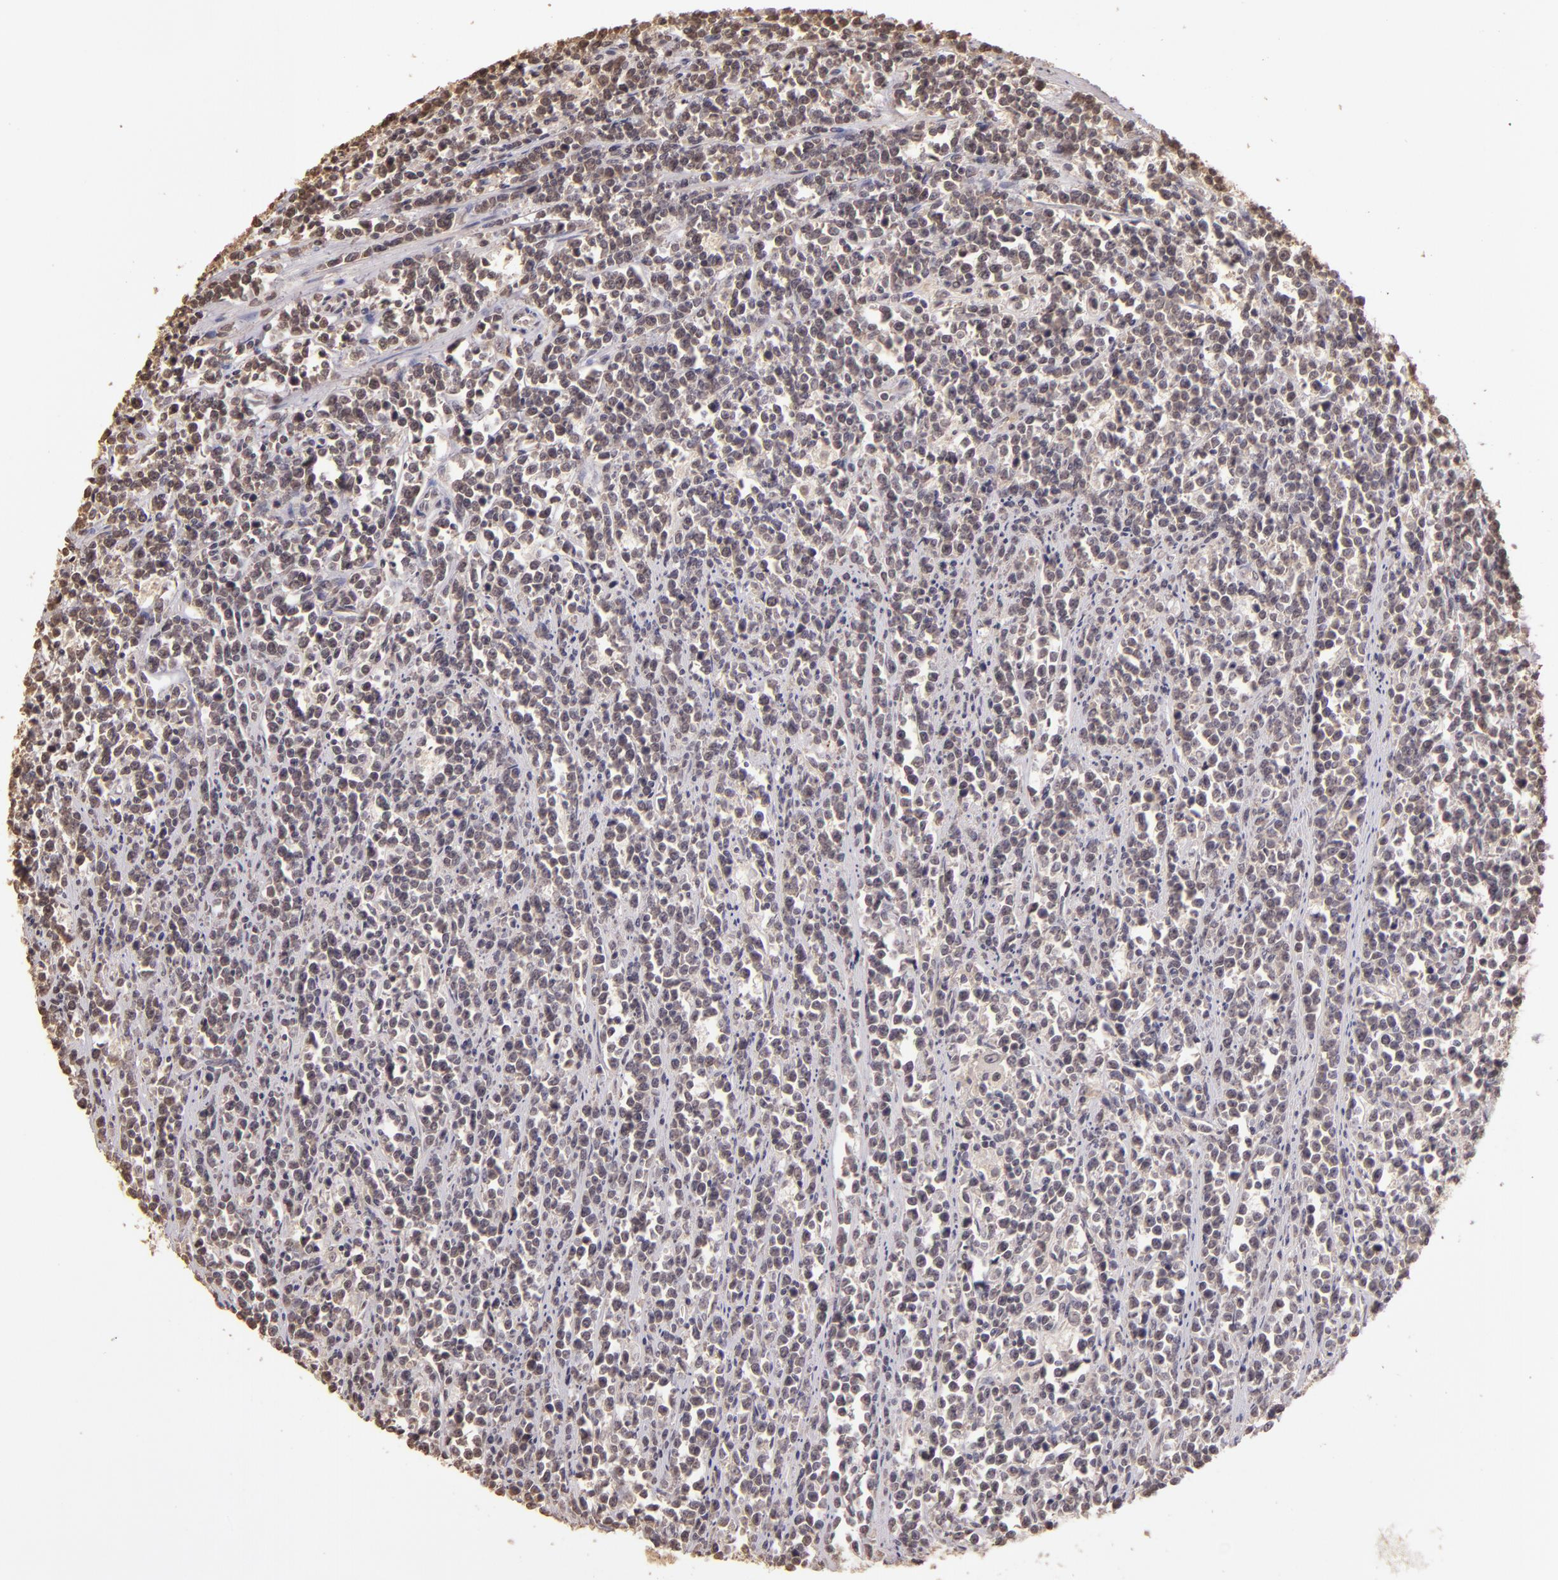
{"staining": {"intensity": "negative", "quantity": "none", "location": "none"}, "tissue": "lymphoma", "cell_type": "Tumor cells", "image_type": "cancer", "snomed": [{"axis": "morphology", "description": "Malignant lymphoma, non-Hodgkin's type, High grade"}, {"axis": "topography", "description": "Small intestine"}, {"axis": "topography", "description": "Colon"}], "caption": "The IHC photomicrograph has no significant expression in tumor cells of high-grade malignant lymphoma, non-Hodgkin's type tissue.", "gene": "CUL1", "patient": {"sex": "male", "age": 8}}